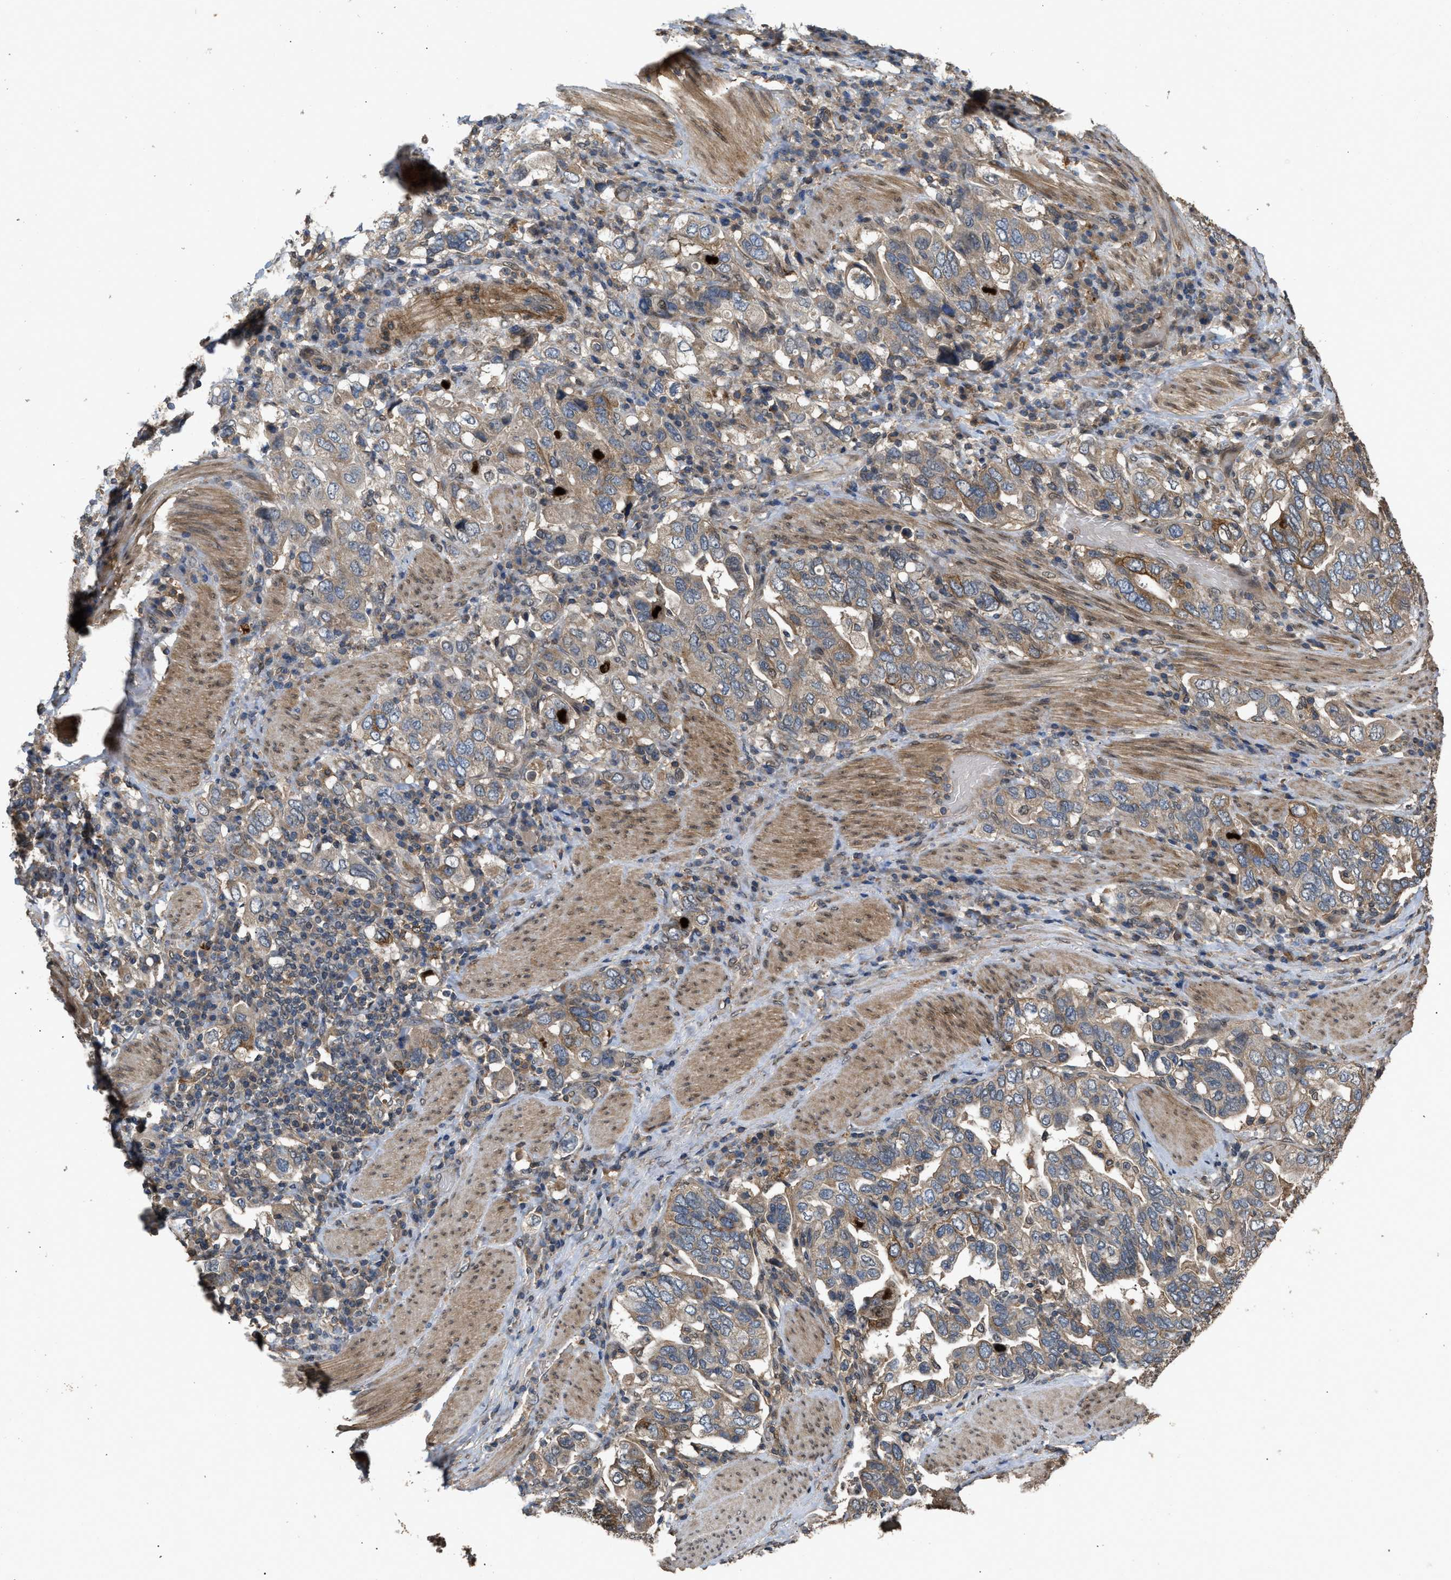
{"staining": {"intensity": "weak", "quantity": "25%-75%", "location": "cytoplasmic/membranous"}, "tissue": "stomach cancer", "cell_type": "Tumor cells", "image_type": "cancer", "snomed": [{"axis": "morphology", "description": "Adenocarcinoma, NOS"}, {"axis": "topography", "description": "Stomach, upper"}], "caption": "An image of stomach cancer (adenocarcinoma) stained for a protein exhibits weak cytoplasmic/membranous brown staining in tumor cells. (DAB = brown stain, brightfield microscopy at high magnification).", "gene": "UTRN", "patient": {"sex": "male", "age": 62}}